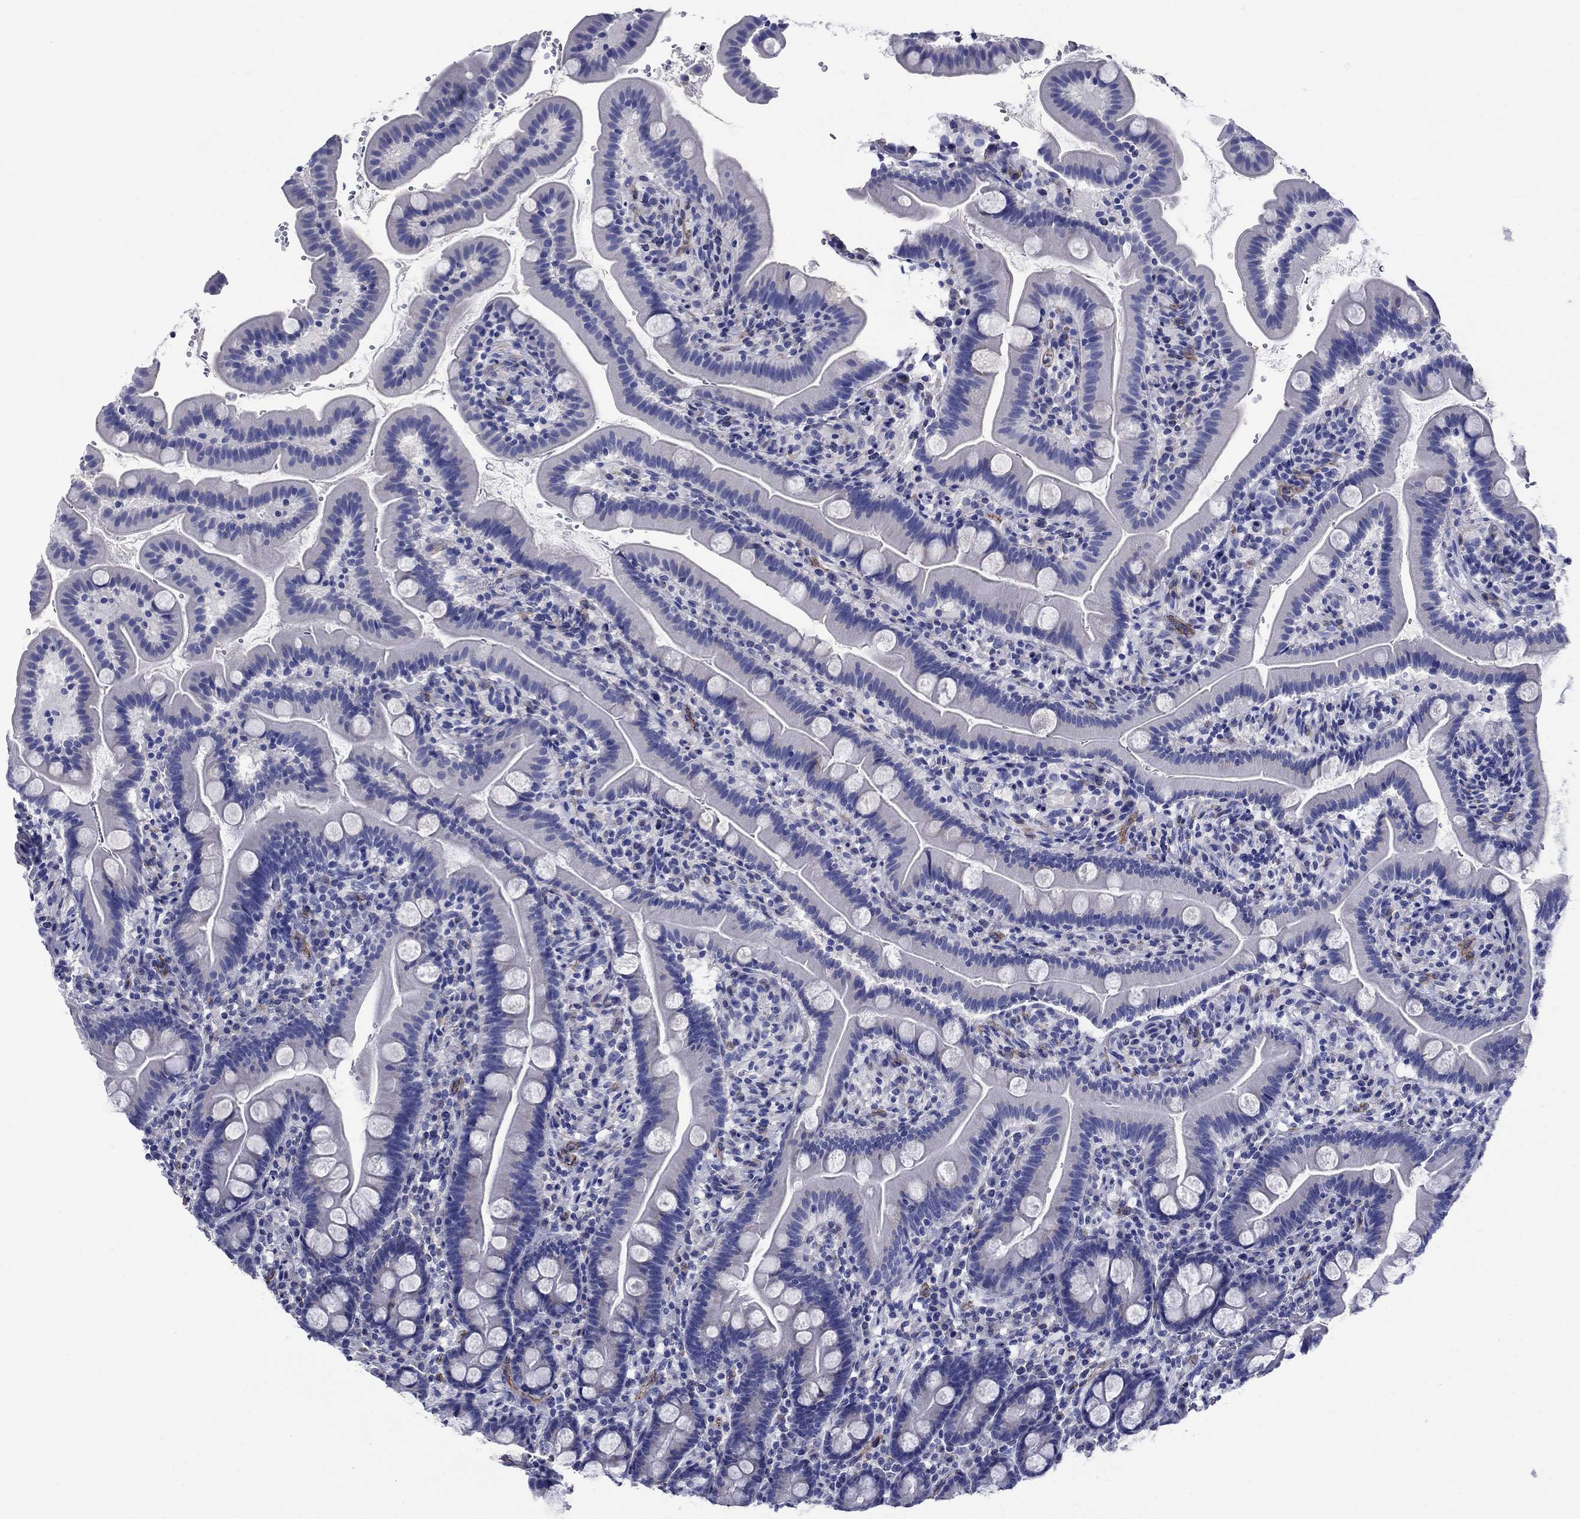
{"staining": {"intensity": "negative", "quantity": "none", "location": "none"}, "tissue": "small intestine", "cell_type": "Glandular cells", "image_type": "normal", "snomed": [{"axis": "morphology", "description": "Normal tissue, NOS"}, {"axis": "topography", "description": "Small intestine"}], "caption": "IHC histopathology image of unremarkable small intestine: human small intestine stained with DAB (3,3'-diaminobenzidine) displays no significant protein staining in glandular cells.", "gene": "SMCP", "patient": {"sex": "female", "age": 44}}